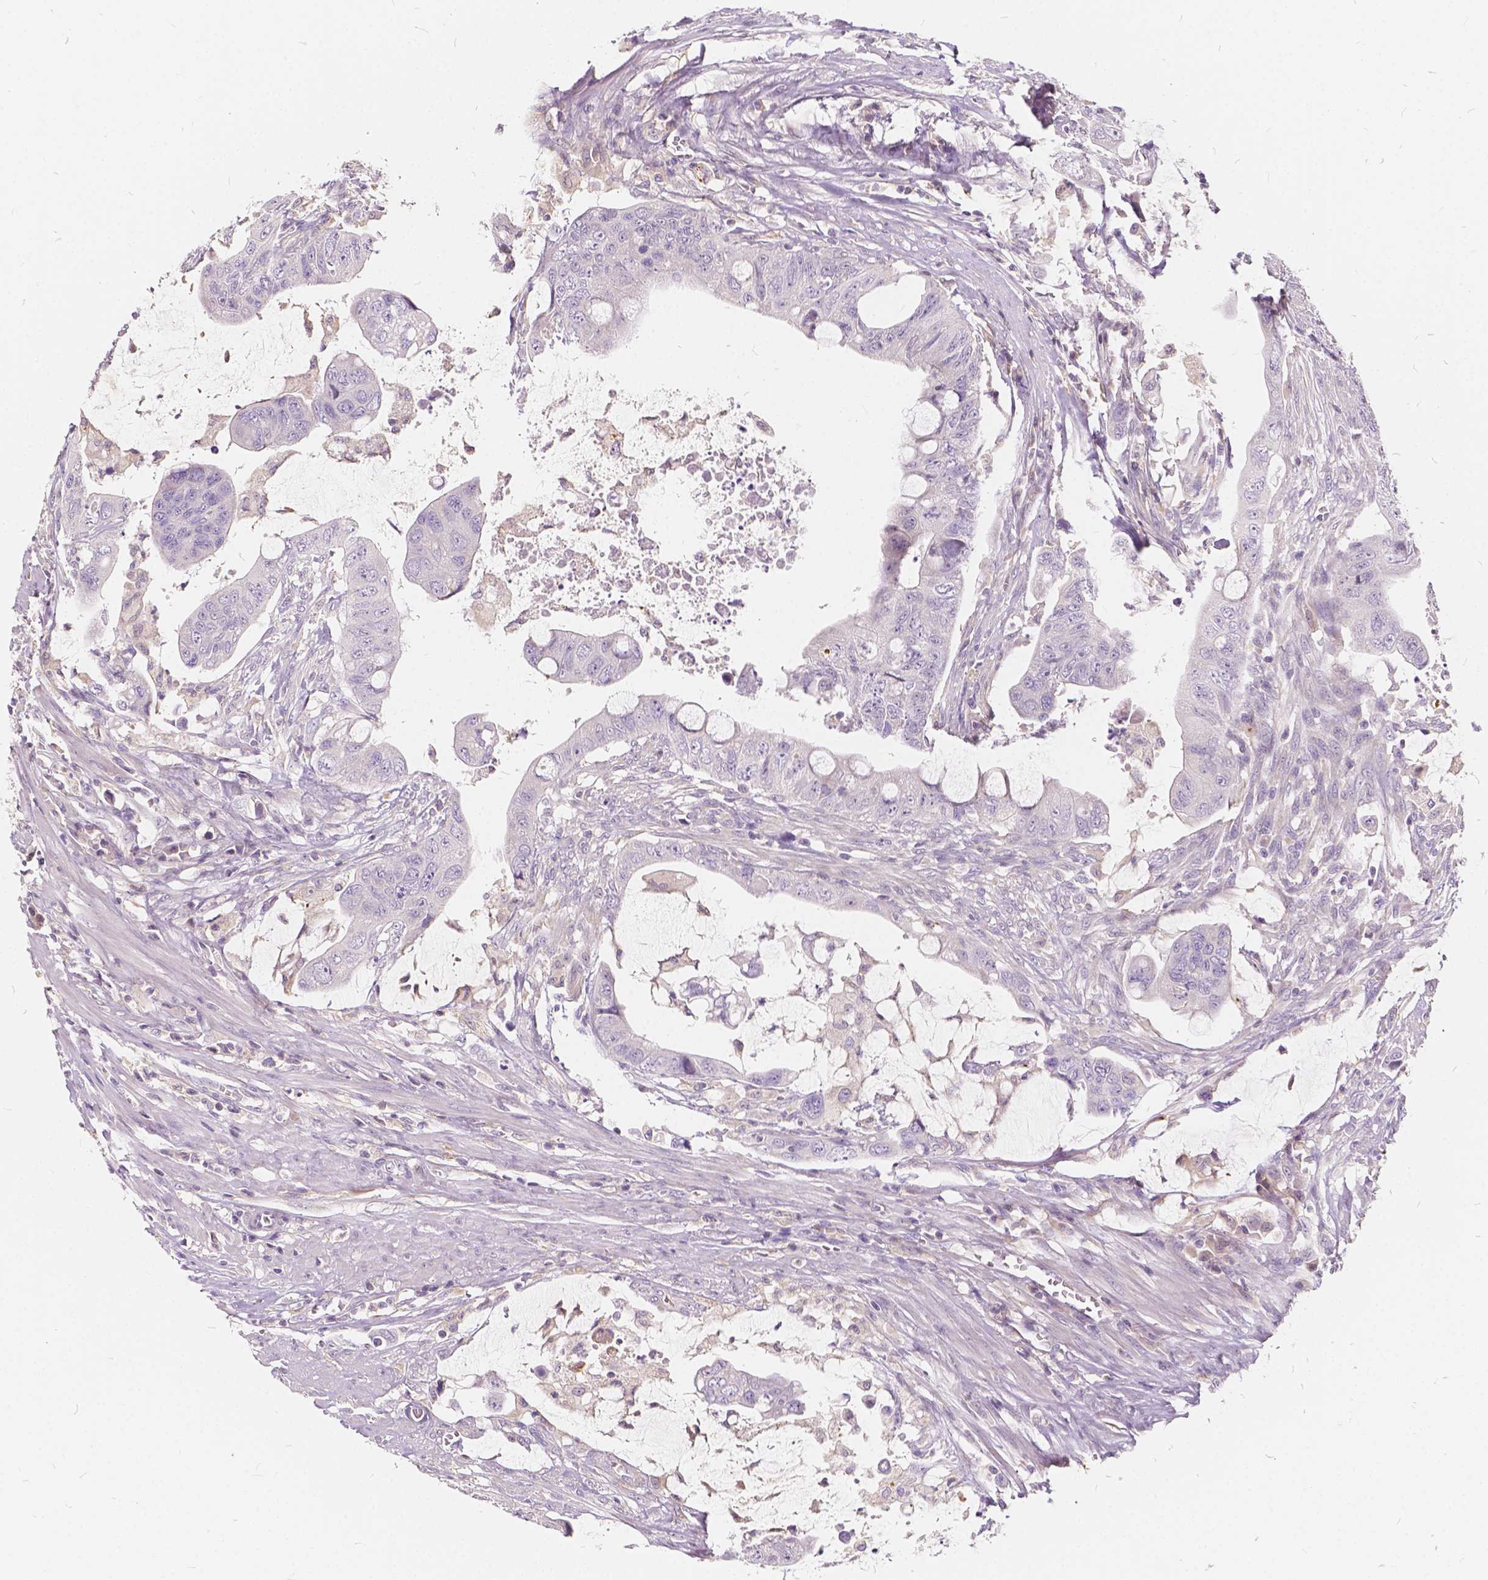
{"staining": {"intensity": "negative", "quantity": "none", "location": "none"}, "tissue": "colorectal cancer", "cell_type": "Tumor cells", "image_type": "cancer", "snomed": [{"axis": "morphology", "description": "Adenocarcinoma, NOS"}, {"axis": "topography", "description": "Colon"}], "caption": "Colorectal cancer was stained to show a protein in brown. There is no significant expression in tumor cells. (Brightfield microscopy of DAB (3,3'-diaminobenzidine) immunohistochemistry (IHC) at high magnification).", "gene": "KIAA0513", "patient": {"sex": "male", "age": 57}}